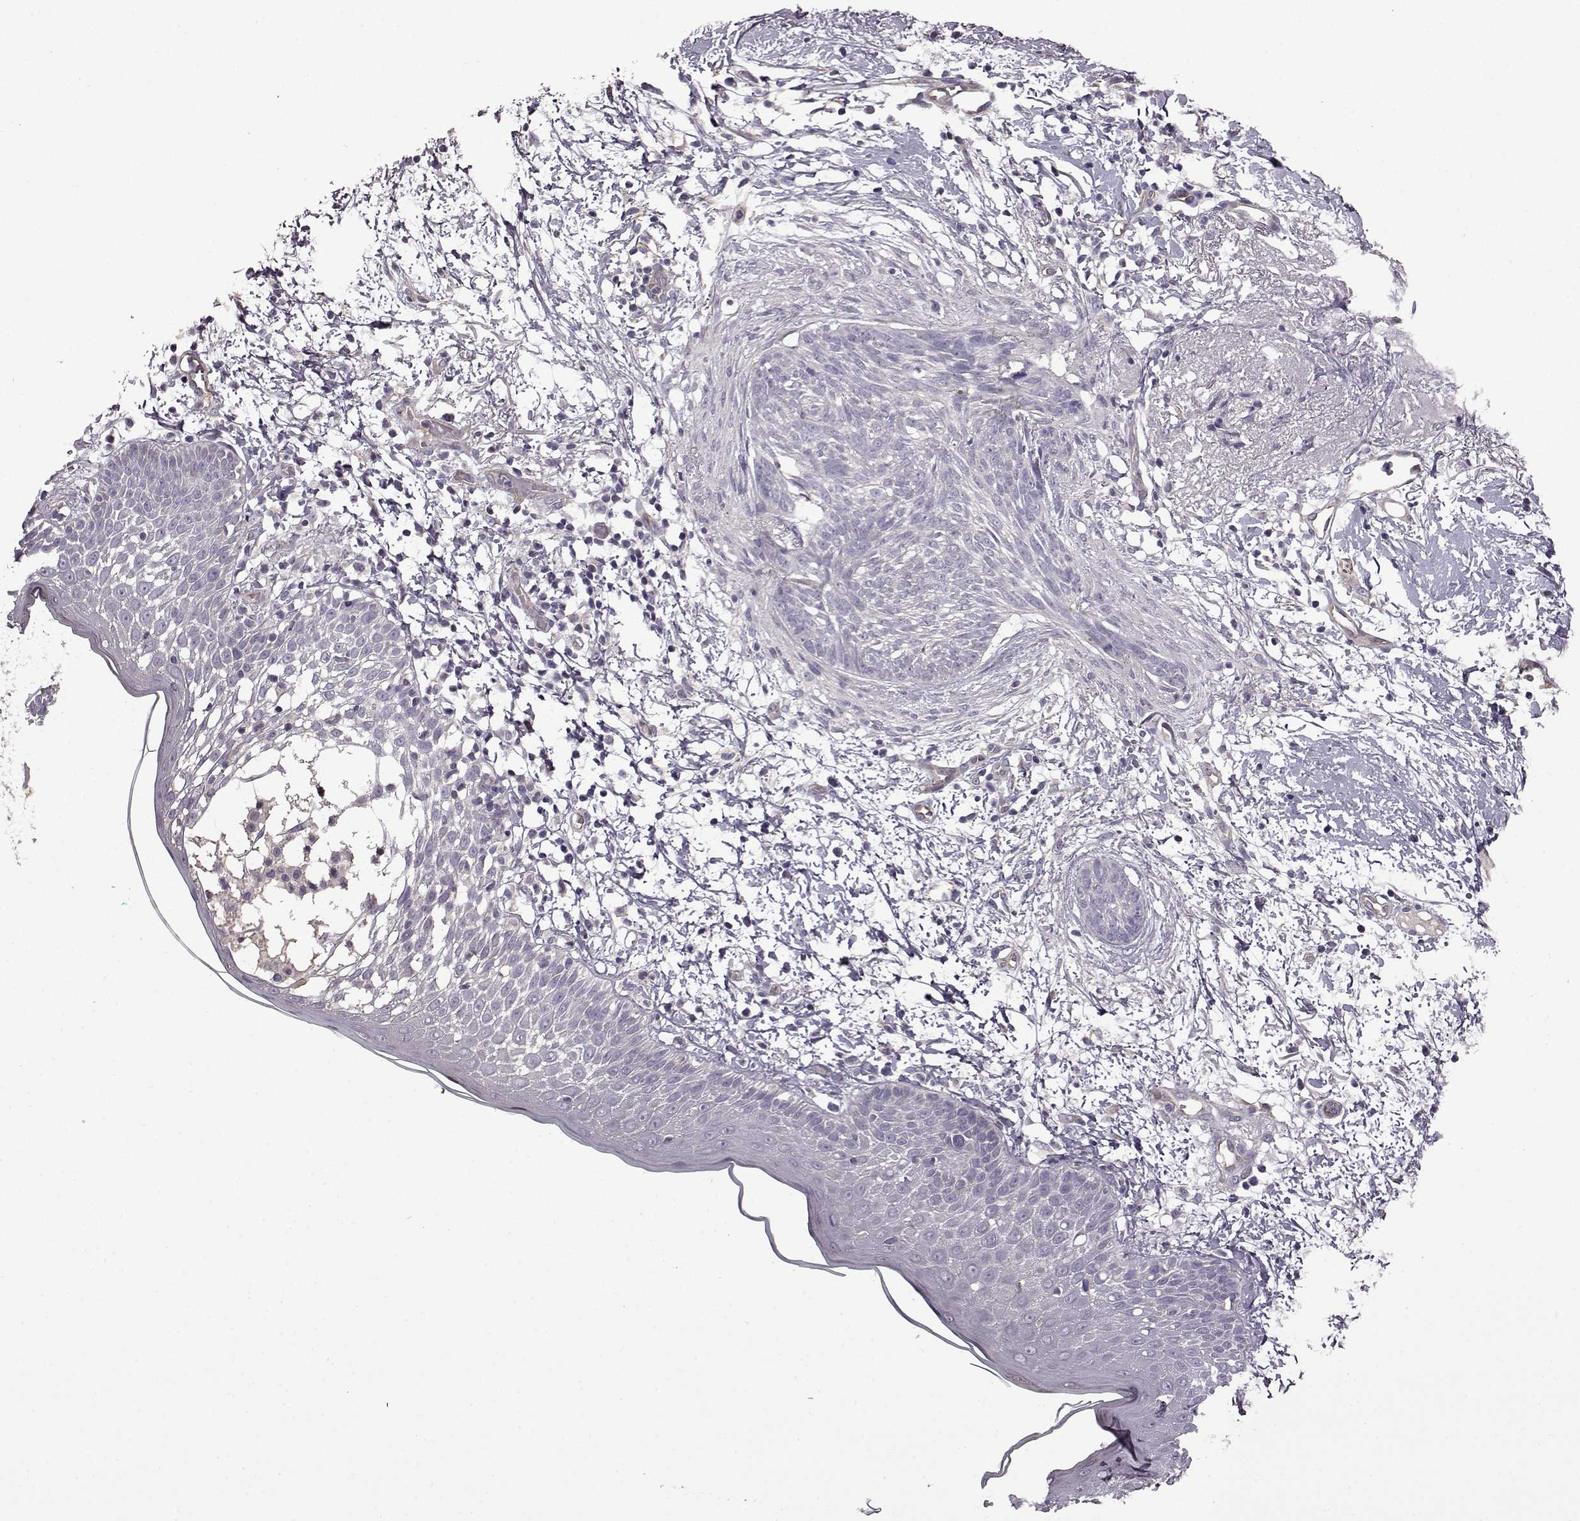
{"staining": {"intensity": "negative", "quantity": "none", "location": "none"}, "tissue": "skin cancer", "cell_type": "Tumor cells", "image_type": "cancer", "snomed": [{"axis": "morphology", "description": "Normal tissue, NOS"}, {"axis": "morphology", "description": "Basal cell carcinoma"}, {"axis": "topography", "description": "Skin"}], "caption": "Micrograph shows no significant protein positivity in tumor cells of basal cell carcinoma (skin). (Brightfield microscopy of DAB (3,3'-diaminobenzidine) immunohistochemistry at high magnification).", "gene": "EDDM3B", "patient": {"sex": "male", "age": 84}}